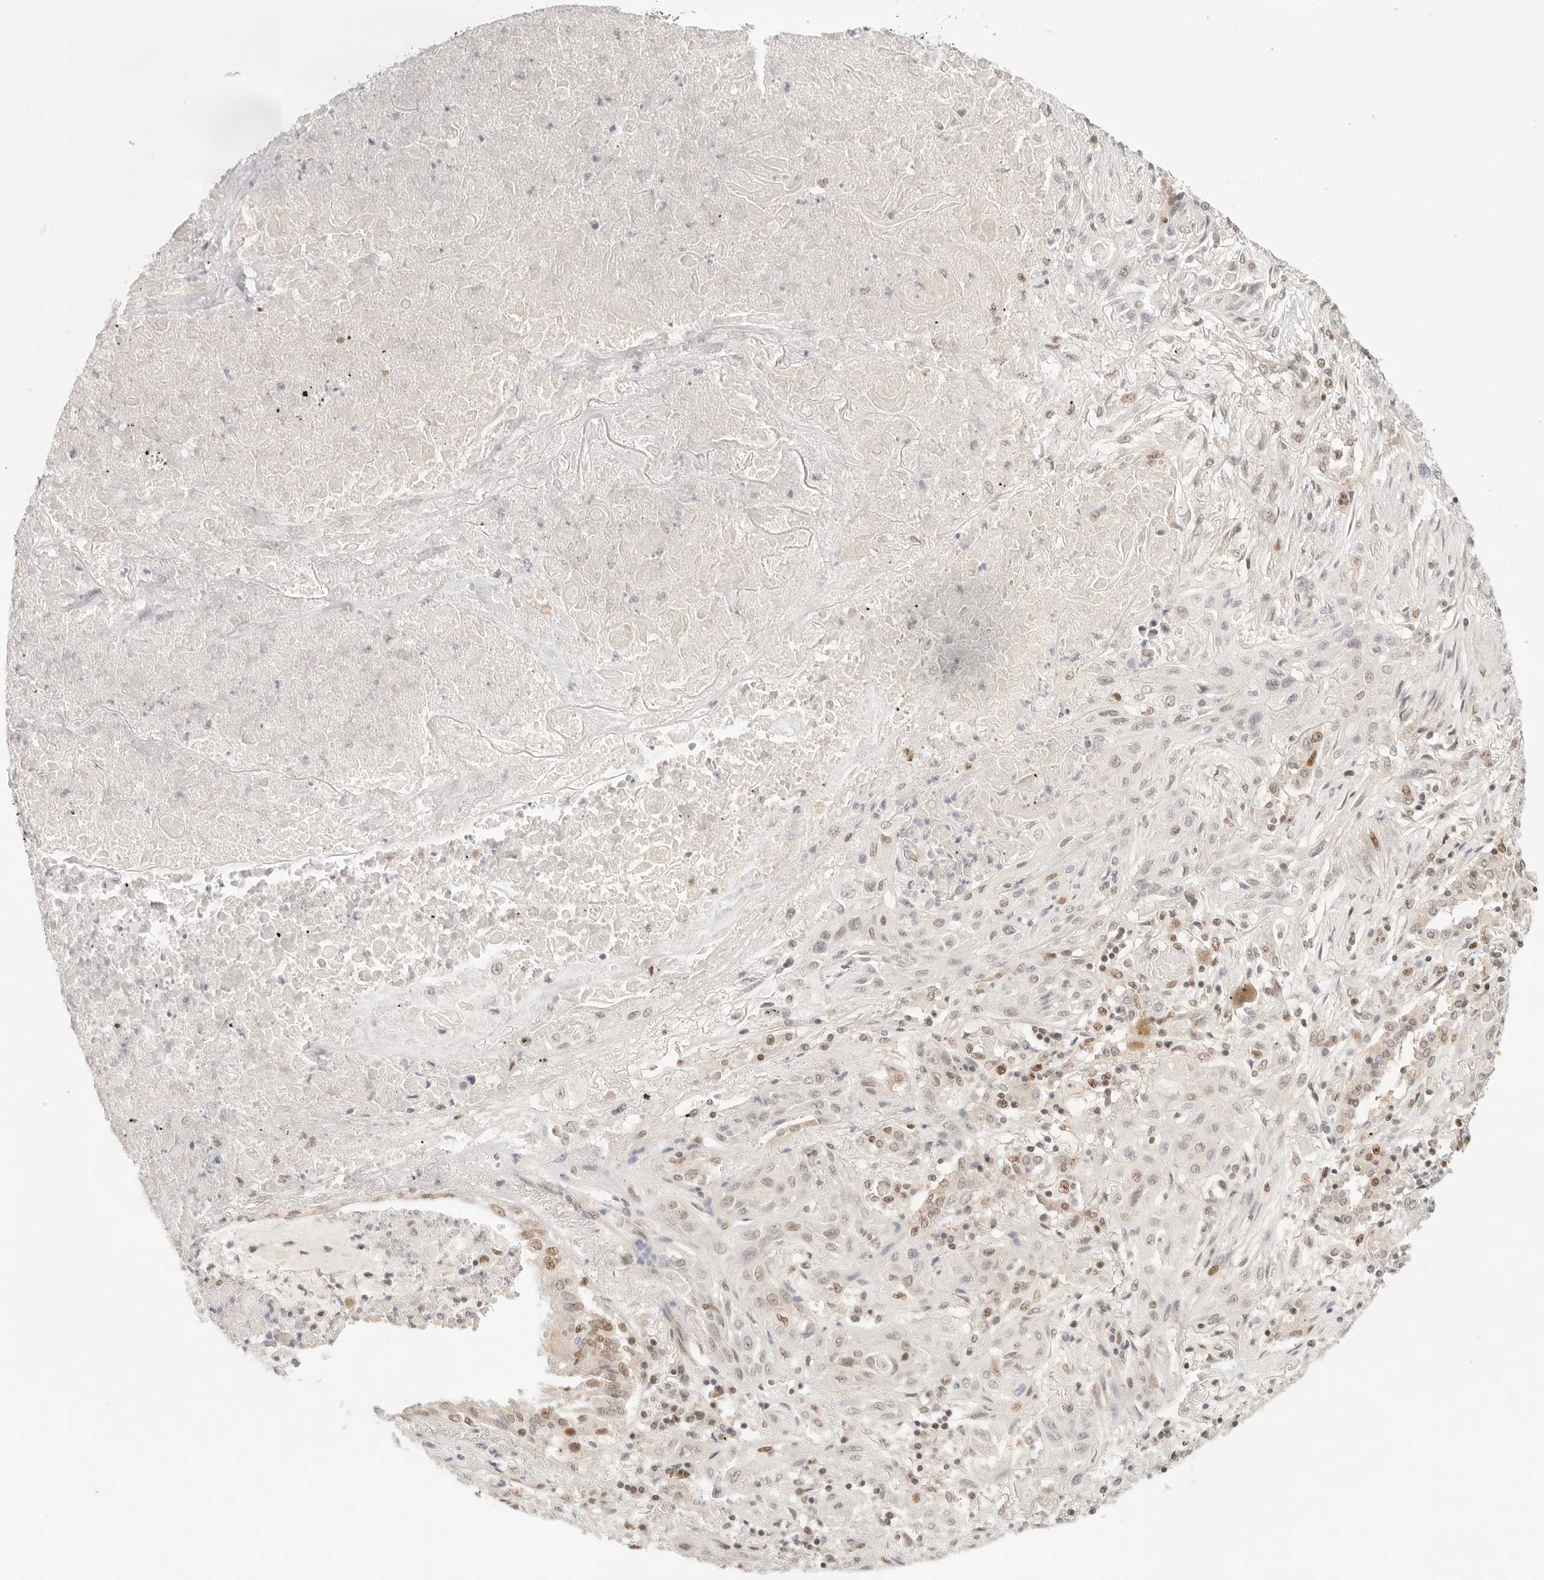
{"staining": {"intensity": "weak", "quantity": "25%-75%", "location": "nuclear"}, "tissue": "lung cancer", "cell_type": "Tumor cells", "image_type": "cancer", "snomed": [{"axis": "morphology", "description": "Squamous cell carcinoma, NOS"}, {"axis": "topography", "description": "Lung"}], "caption": "Brown immunohistochemical staining in human lung squamous cell carcinoma reveals weak nuclear staining in approximately 25%-75% of tumor cells.", "gene": "GTF2E2", "patient": {"sex": "female", "age": 47}}